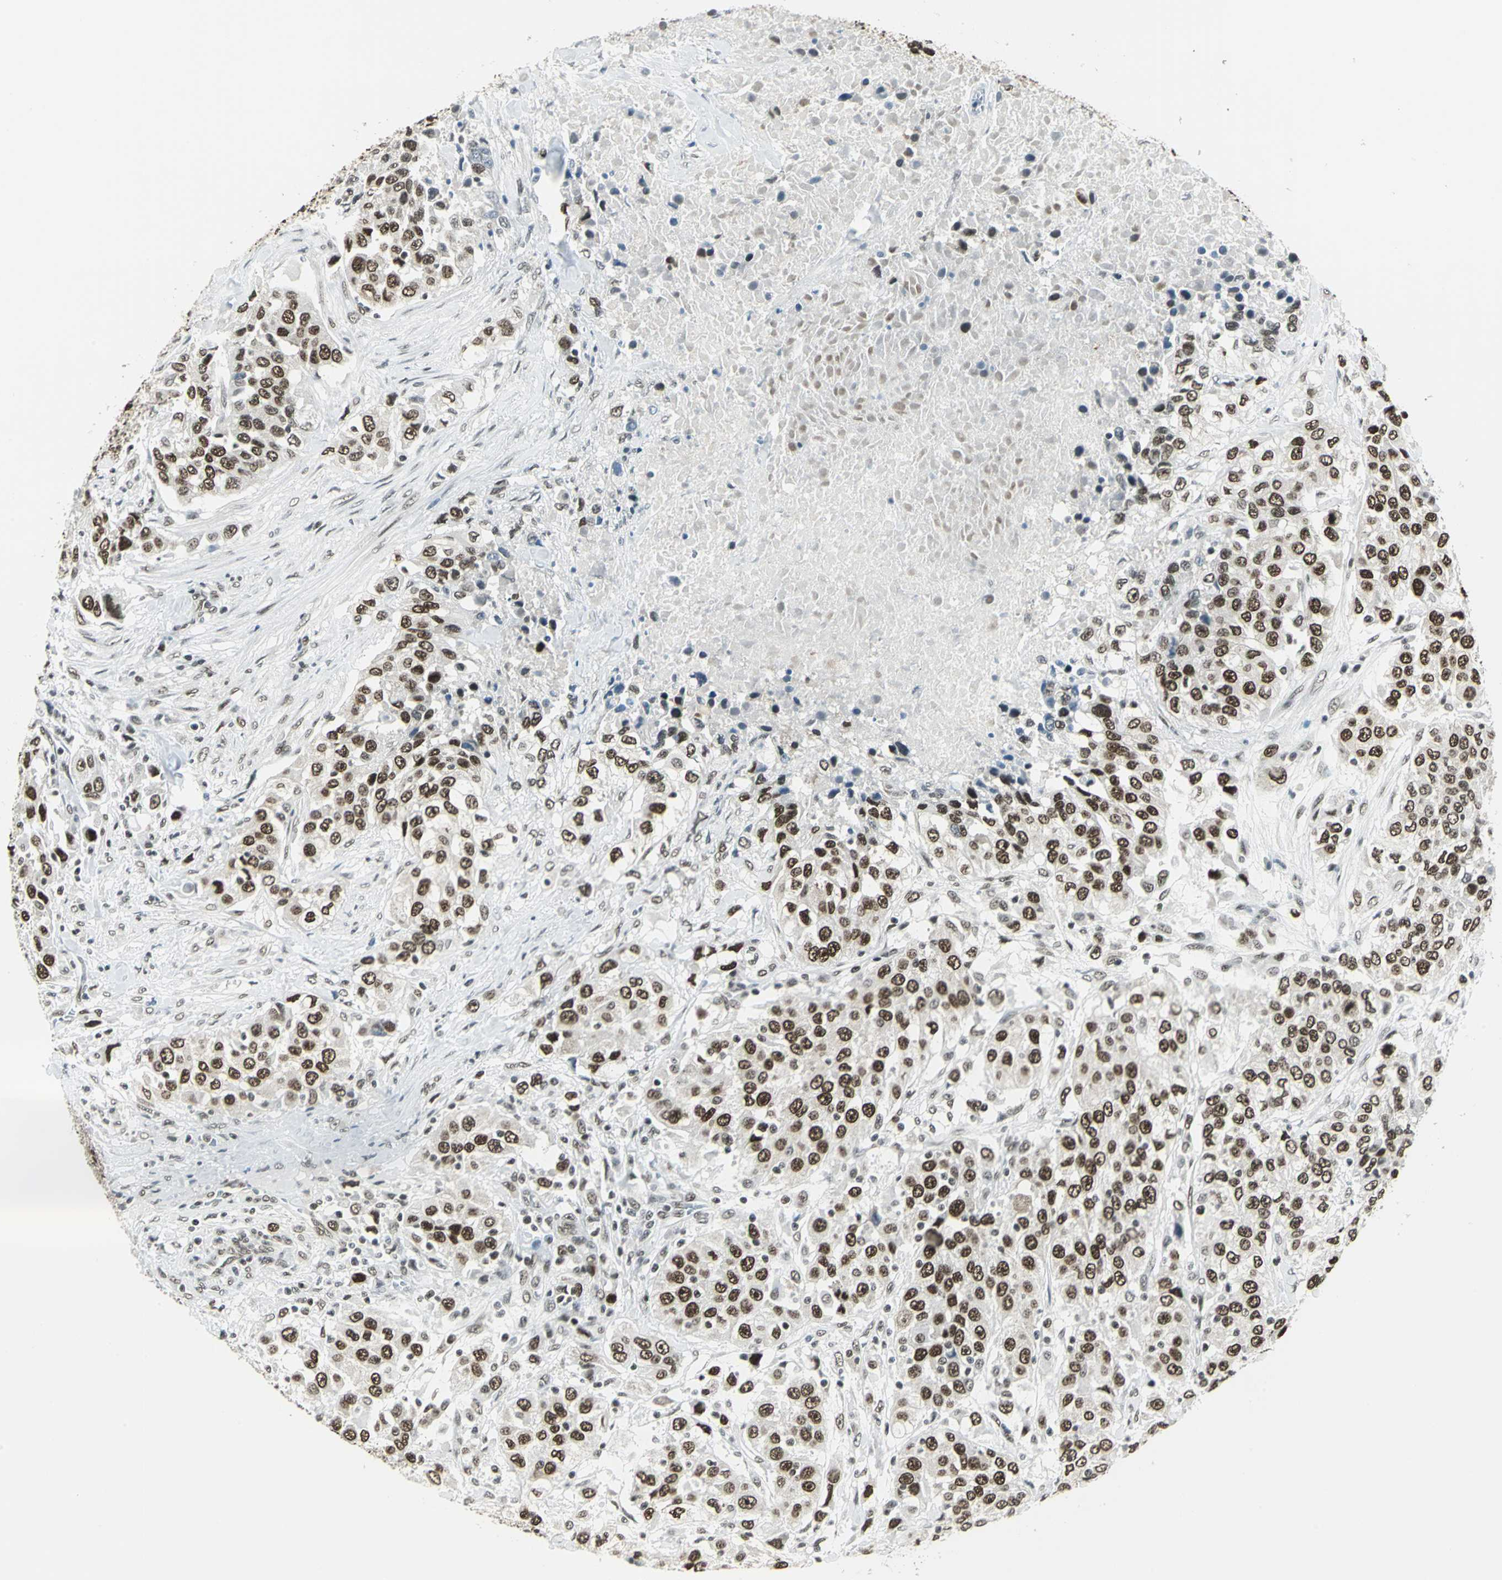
{"staining": {"intensity": "strong", "quantity": ">75%", "location": "nuclear"}, "tissue": "urothelial cancer", "cell_type": "Tumor cells", "image_type": "cancer", "snomed": [{"axis": "morphology", "description": "Urothelial carcinoma, High grade"}, {"axis": "topography", "description": "Urinary bladder"}], "caption": "Tumor cells display strong nuclear staining in about >75% of cells in high-grade urothelial carcinoma.", "gene": "ADNP", "patient": {"sex": "female", "age": 80}}